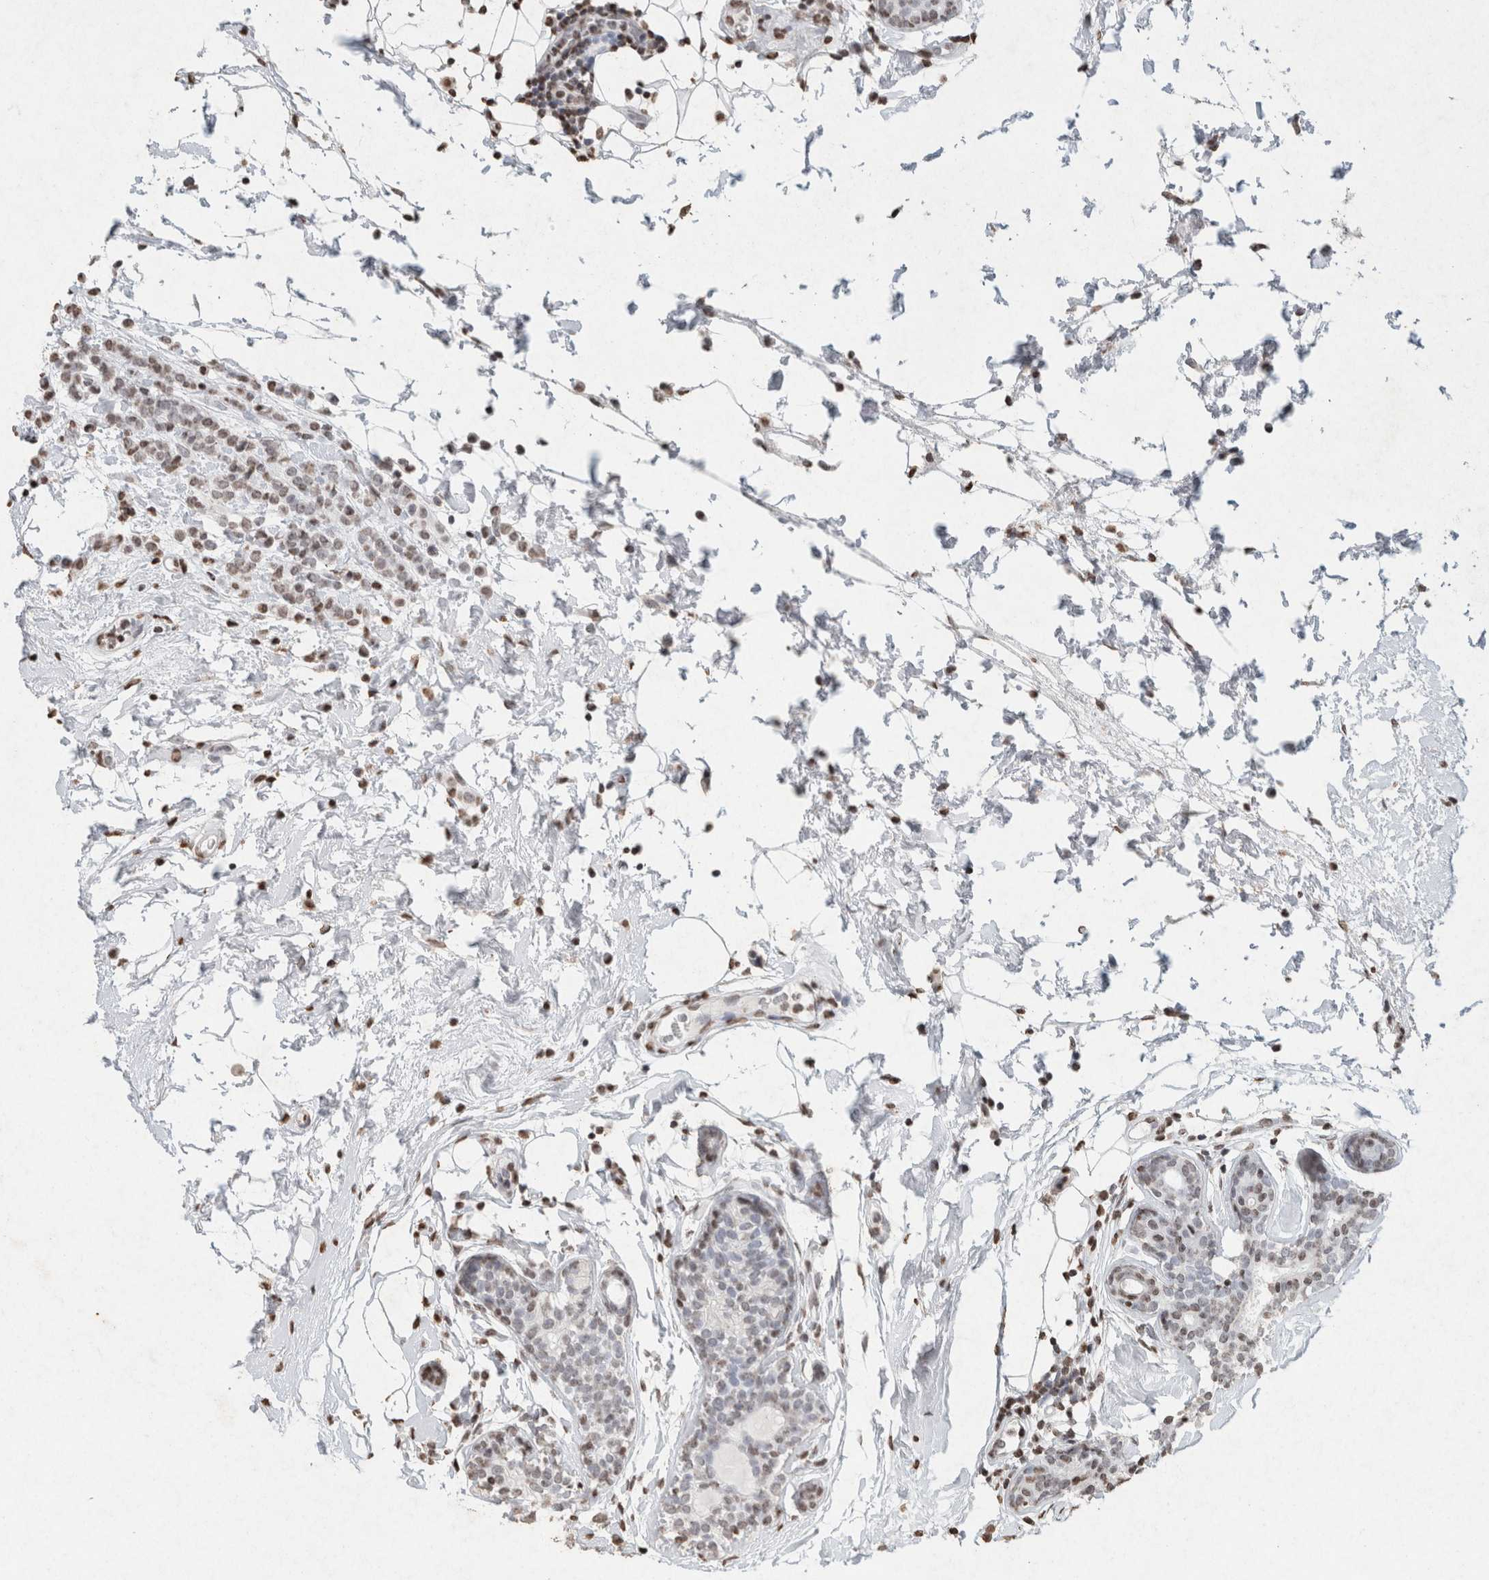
{"staining": {"intensity": "moderate", "quantity": "<25%", "location": "nuclear"}, "tissue": "breast cancer", "cell_type": "Tumor cells", "image_type": "cancer", "snomed": [{"axis": "morphology", "description": "Lobular carcinoma"}, {"axis": "topography", "description": "Breast"}], "caption": "Immunohistochemical staining of human lobular carcinoma (breast) demonstrates moderate nuclear protein expression in approximately <25% of tumor cells.", "gene": "CNTN1", "patient": {"sex": "female", "age": 50}}